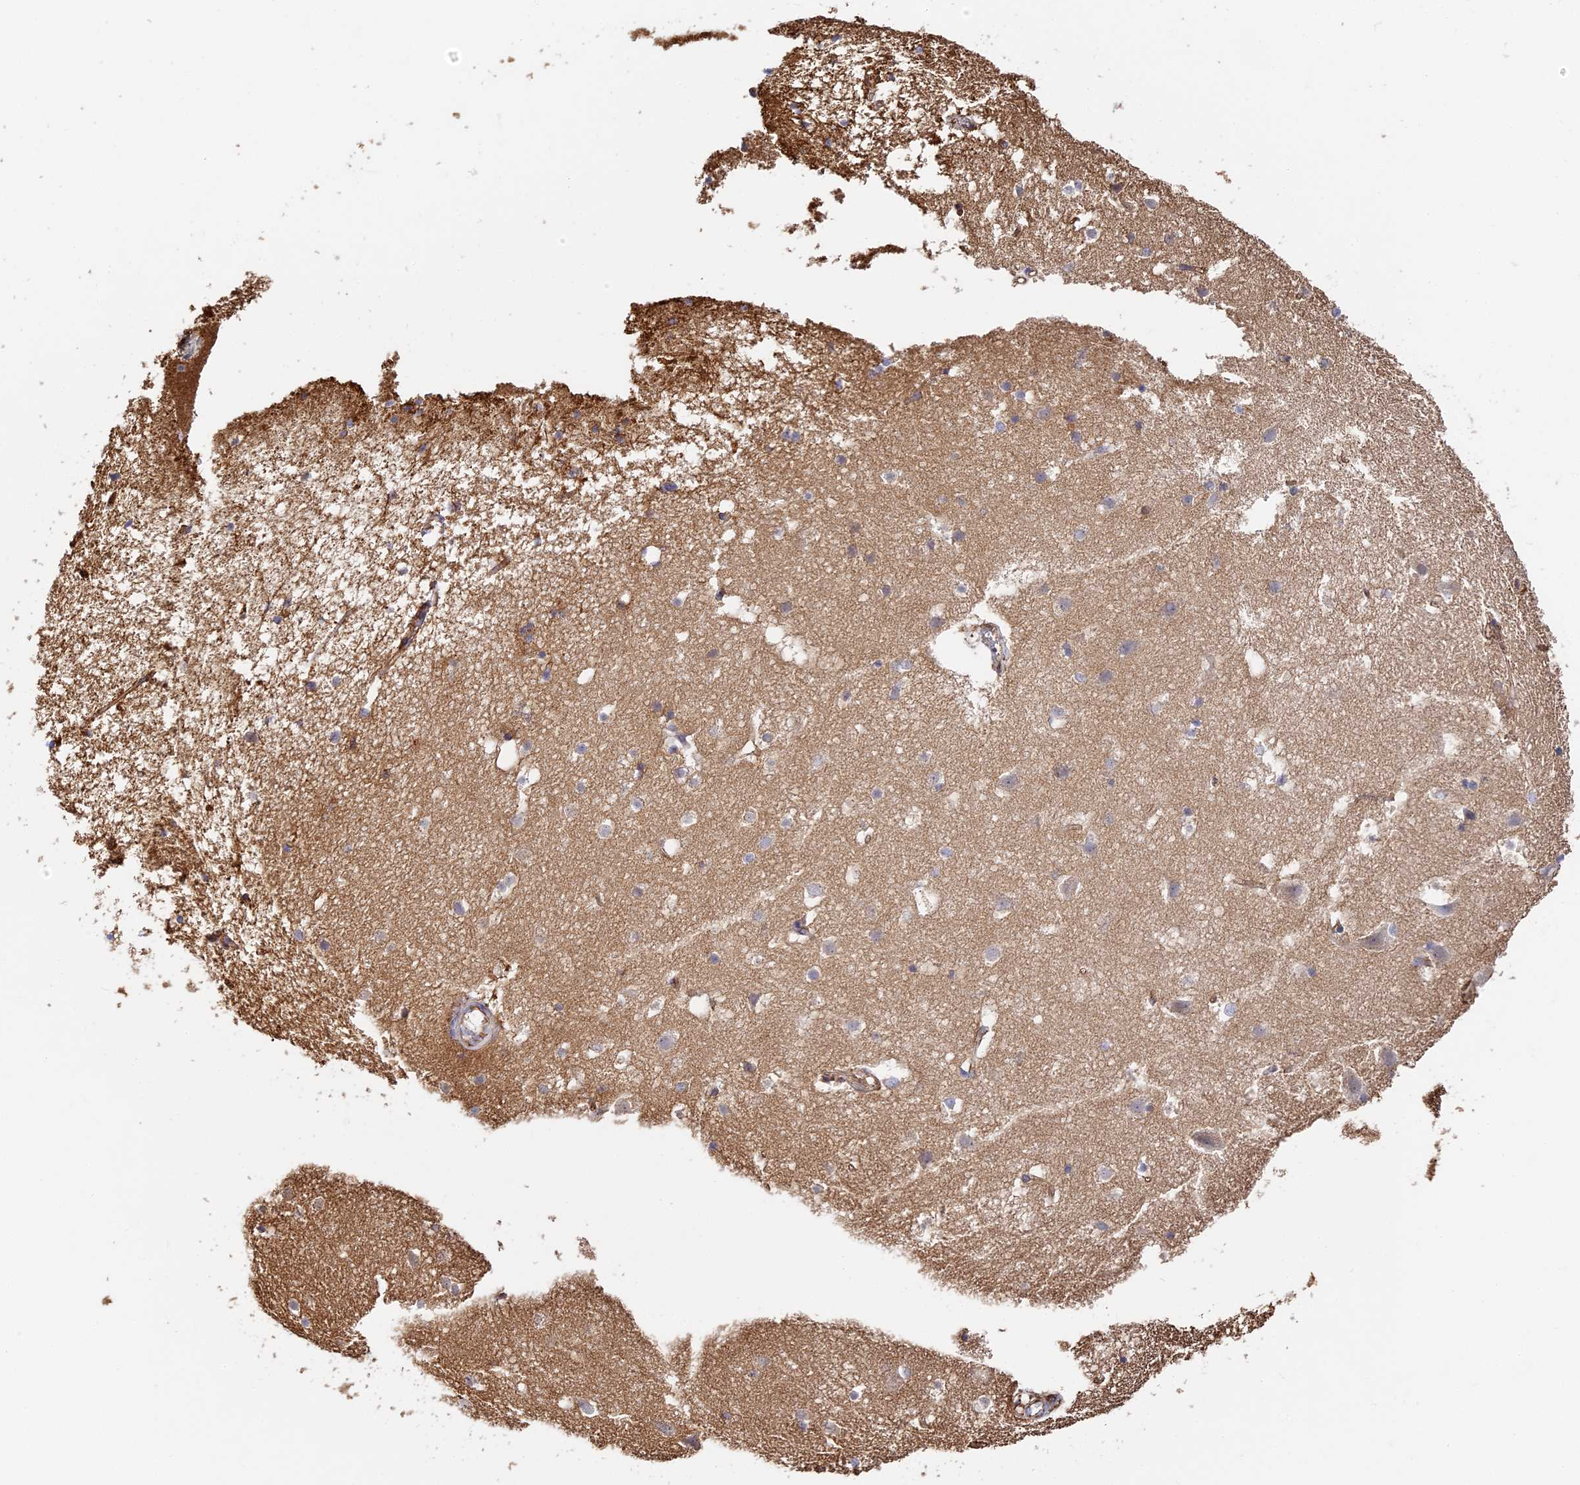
{"staining": {"intensity": "moderate", "quantity": ">75%", "location": "cytoplasmic/membranous"}, "tissue": "cerebral cortex", "cell_type": "Endothelial cells", "image_type": "normal", "snomed": [{"axis": "morphology", "description": "Normal tissue, NOS"}, {"axis": "topography", "description": "Cerebral cortex"}], "caption": "Moderate cytoplasmic/membranous staining for a protein is present in approximately >75% of endothelial cells of unremarkable cerebral cortex using immunohistochemistry (IHC).", "gene": "CCDC30", "patient": {"sex": "male", "age": 54}}